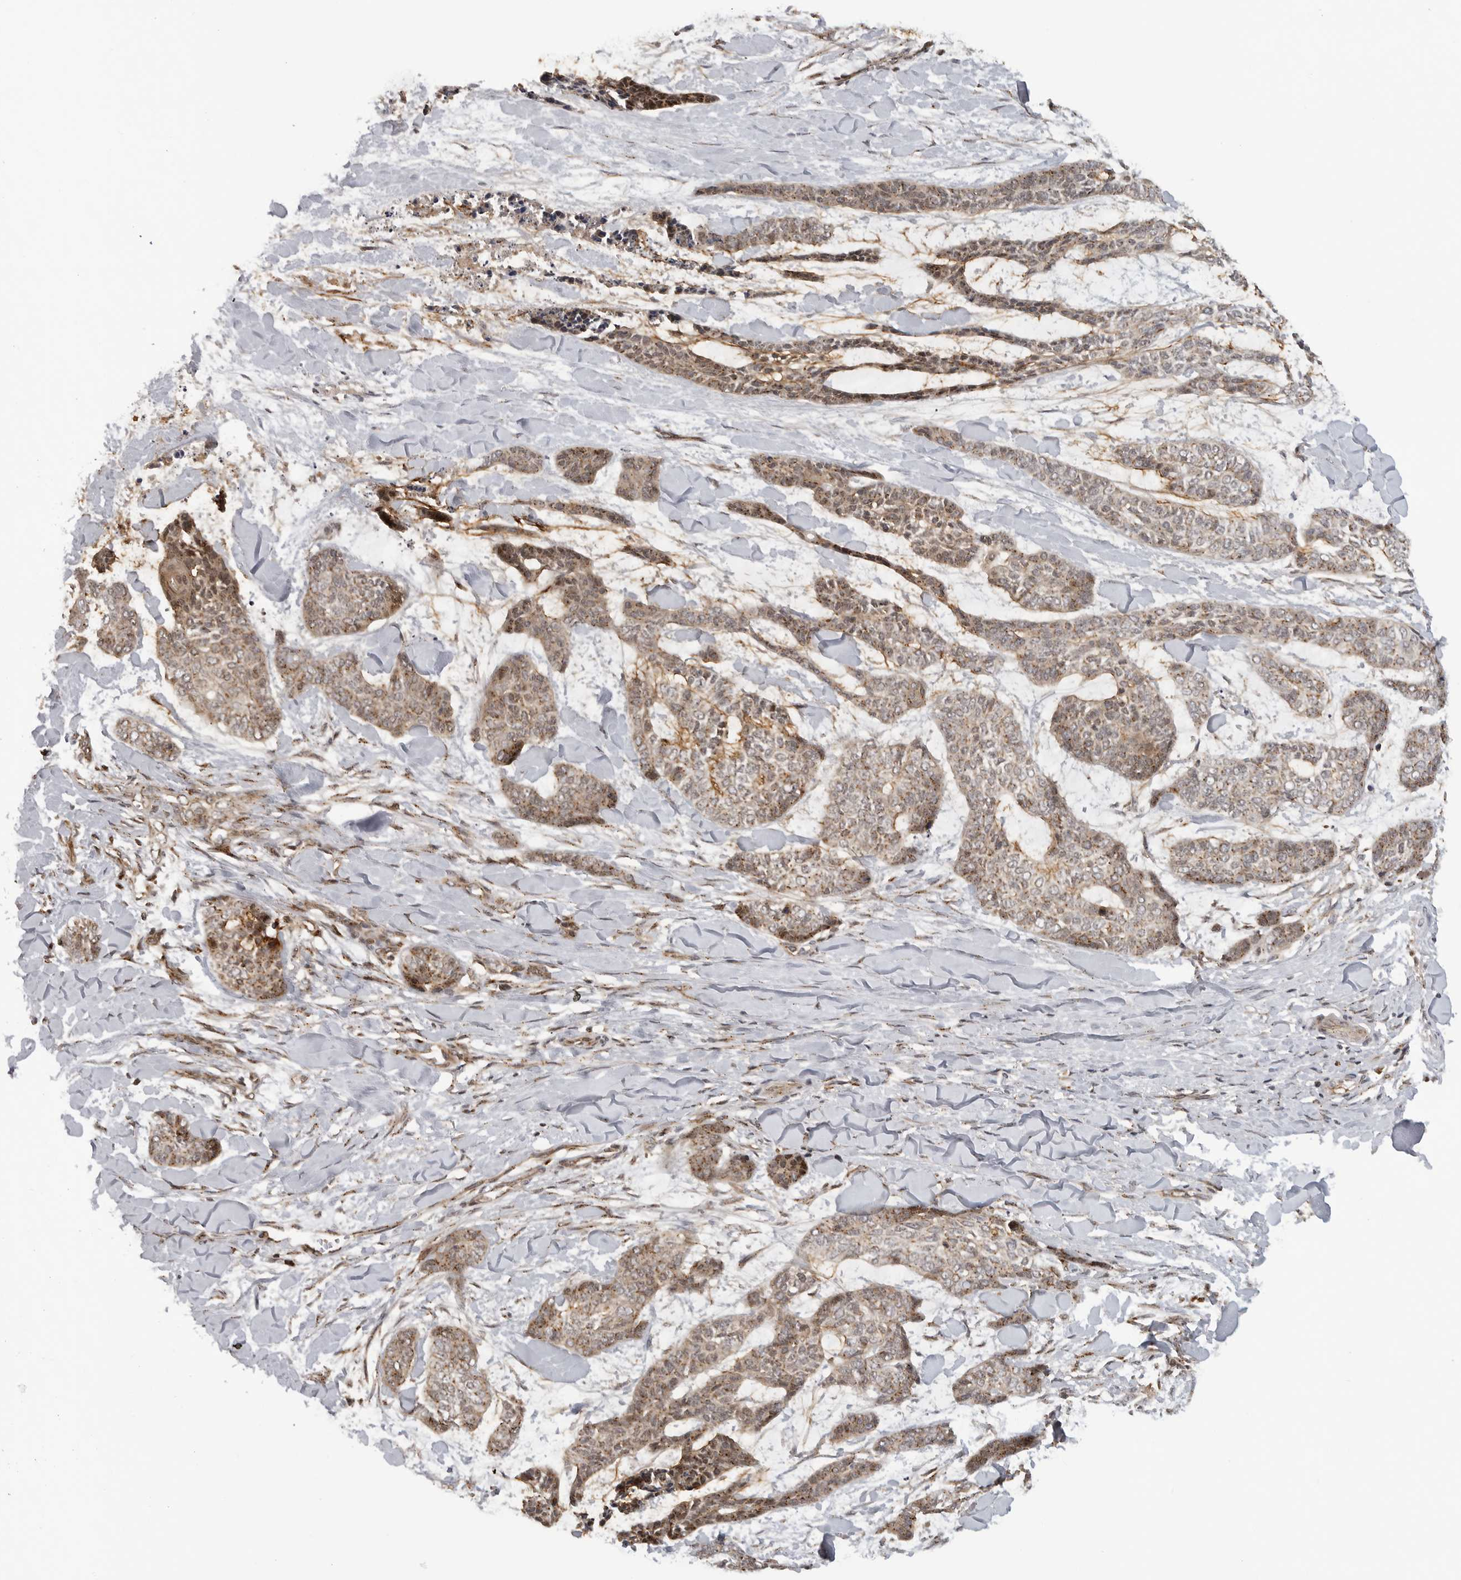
{"staining": {"intensity": "weak", "quantity": ">75%", "location": "cytoplasmic/membranous"}, "tissue": "skin cancer", "cell_type": "Tumor cells", "image_type": "cancer", "snomed": [{"axis": "morphology", "description": "Basal cell carcinoma"}, {"axis": "topography", "description": "Skin"}], "caption": "Human basal cell carcinoma (skin) stained with a protein marker reveals weak staining in tumor cells.", "gene": "COPA", "patient": {"sex": "female", "age": 64}}